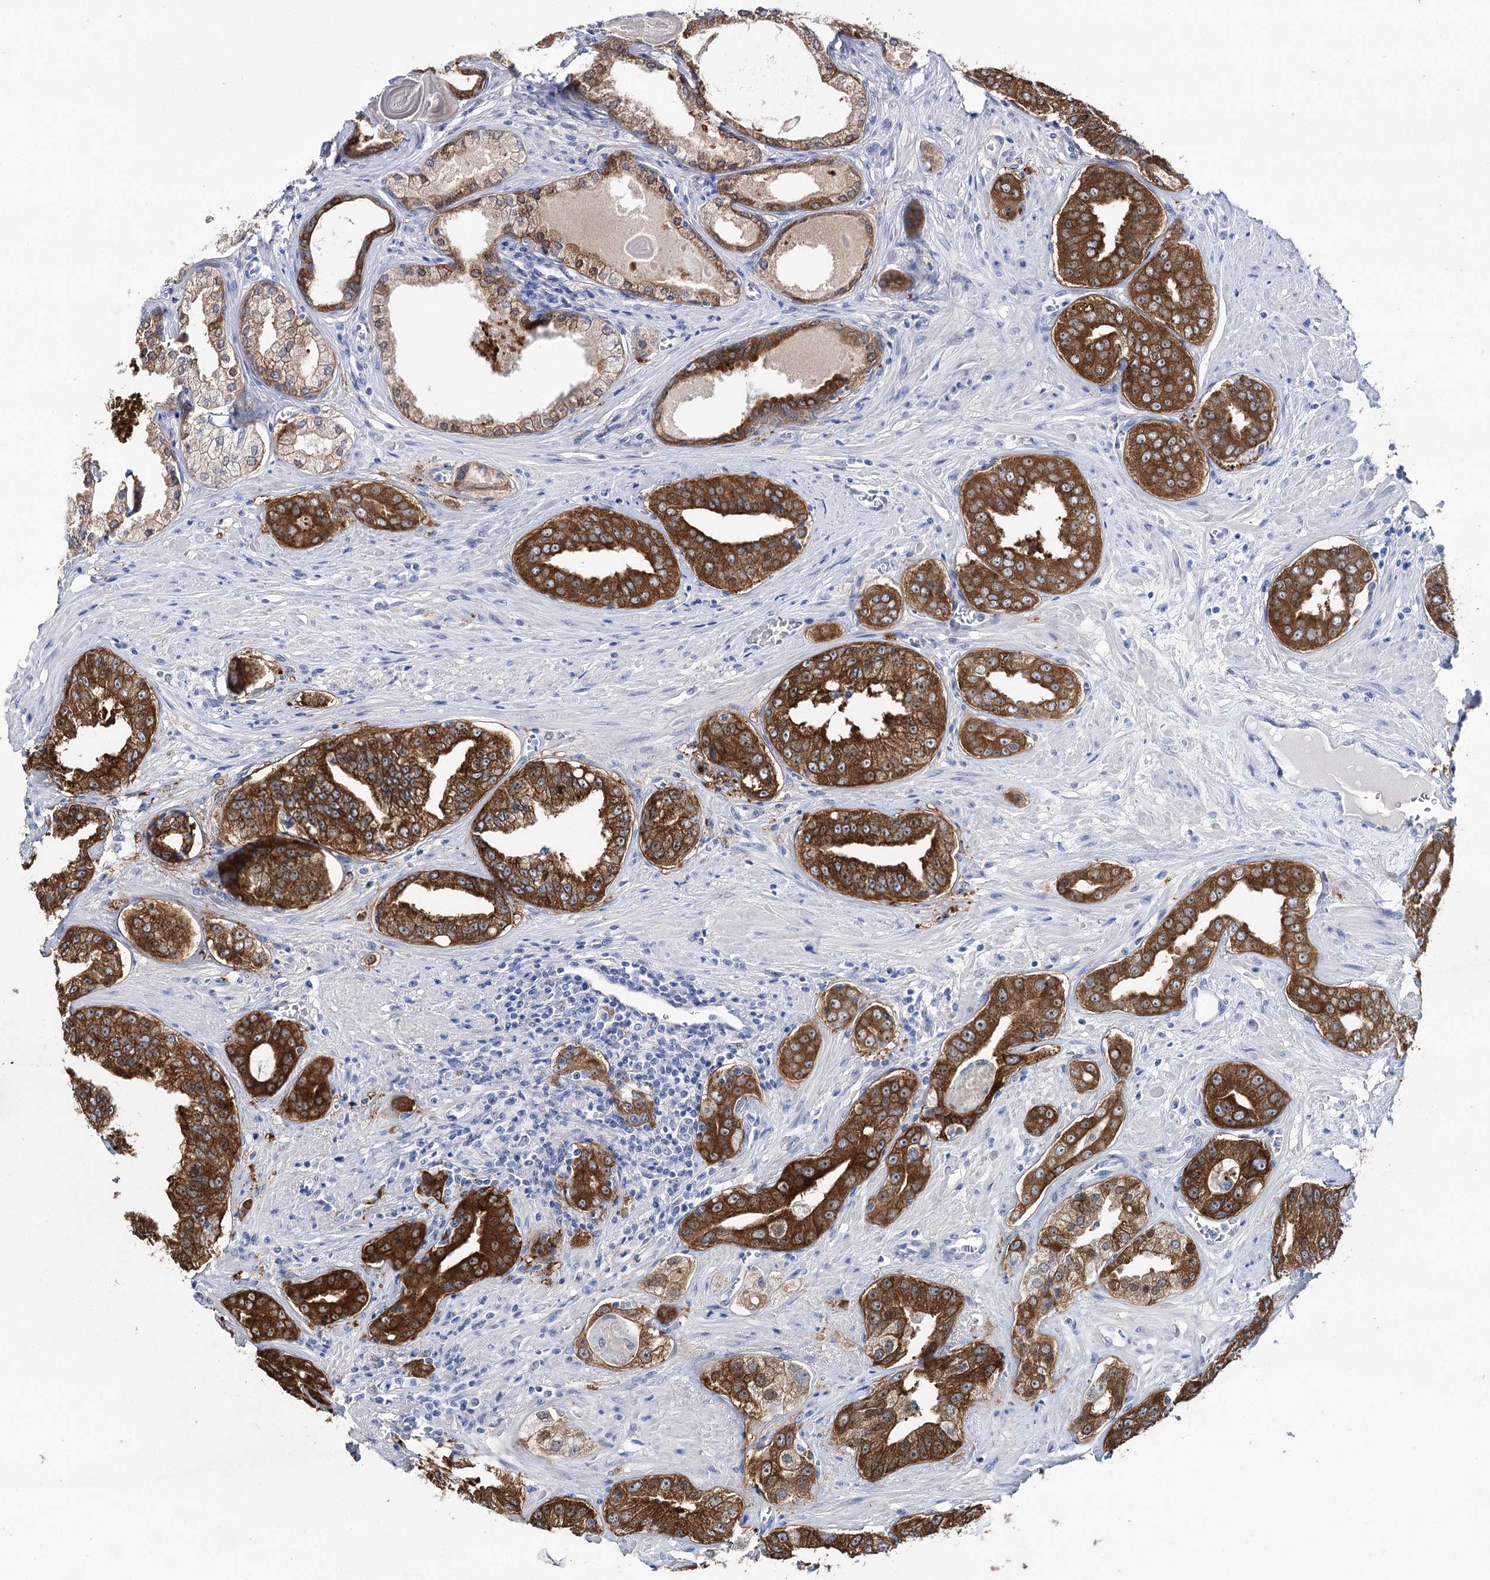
{"staining": {"intensity": "strong", "quantity": ">75%", "location": "cytoplasmic/membranous"}, "tissue": "prostate cancer", "cell_type": "Tumor cells", "image_type": "cancer", "snomed": [{"axis": "morphology", "description": "Adenocarcinoma, High grade"}, {"axis": "topography", "description": "Prostate"}], "caption": "Tumor cells reveal high levels of strong cytoplasmic/membranous expression in about >75% of cells in prostate high-grade adenocarcinoma. (Brightfield microscopy of DAB IHC at high magnification).", "gene": "UGDH", "patient": {"sex": "male", "age": 71}}